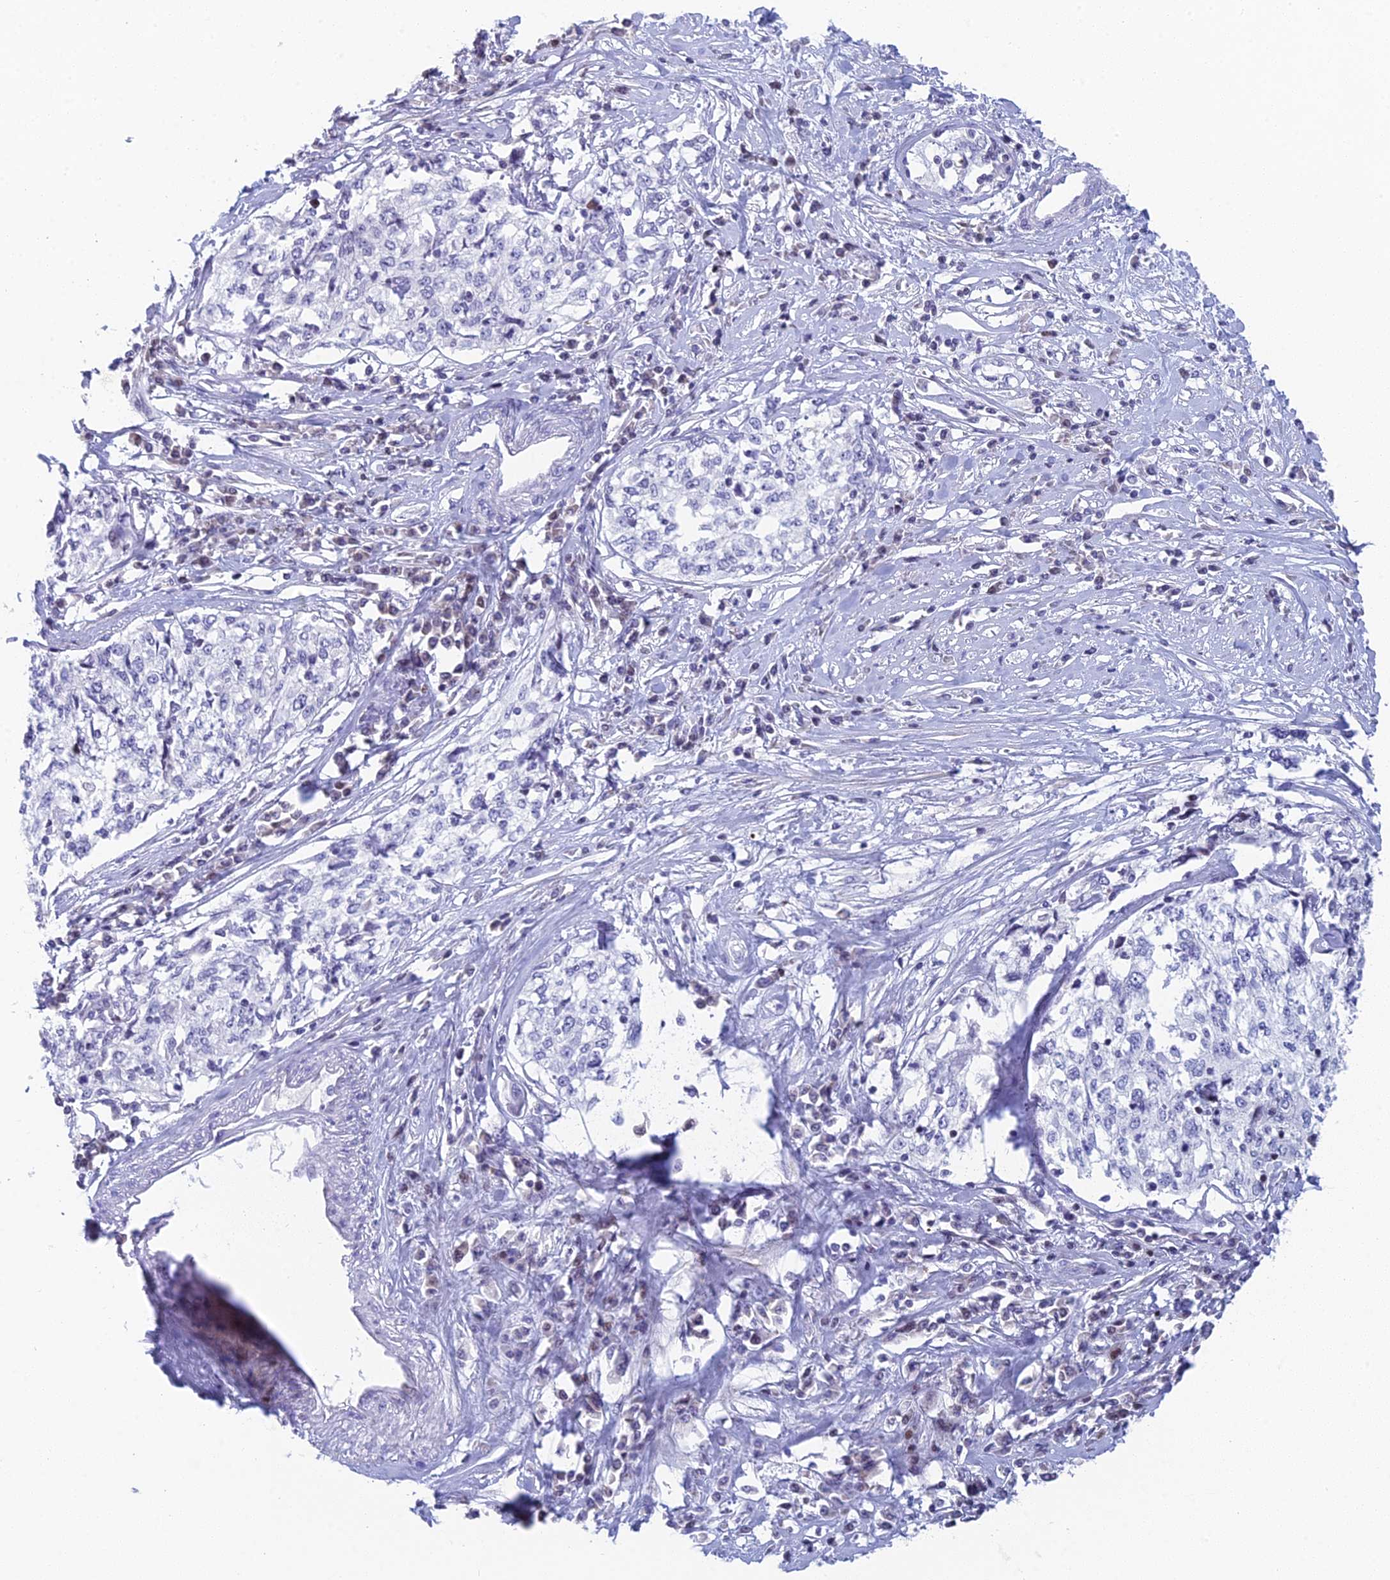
{"staining": {"intensity": "negative", "quantity": "none", "location": "none"}, "tissue": "cervical cancer", "cell_type": "Tumor cells", "image_type": "cancer", "snomed": [{"axis": "morphology", "description": "Squamous cell carcinoma, NOS"}, {"axis": "topography", "description": "Cervix"}], "caption": "Tumor cells are negative for protein expression in human cervical cancer (squamous cell carcinoma).", "gene": "REXO5", "patient": {"sex": "female", "age": 57}}